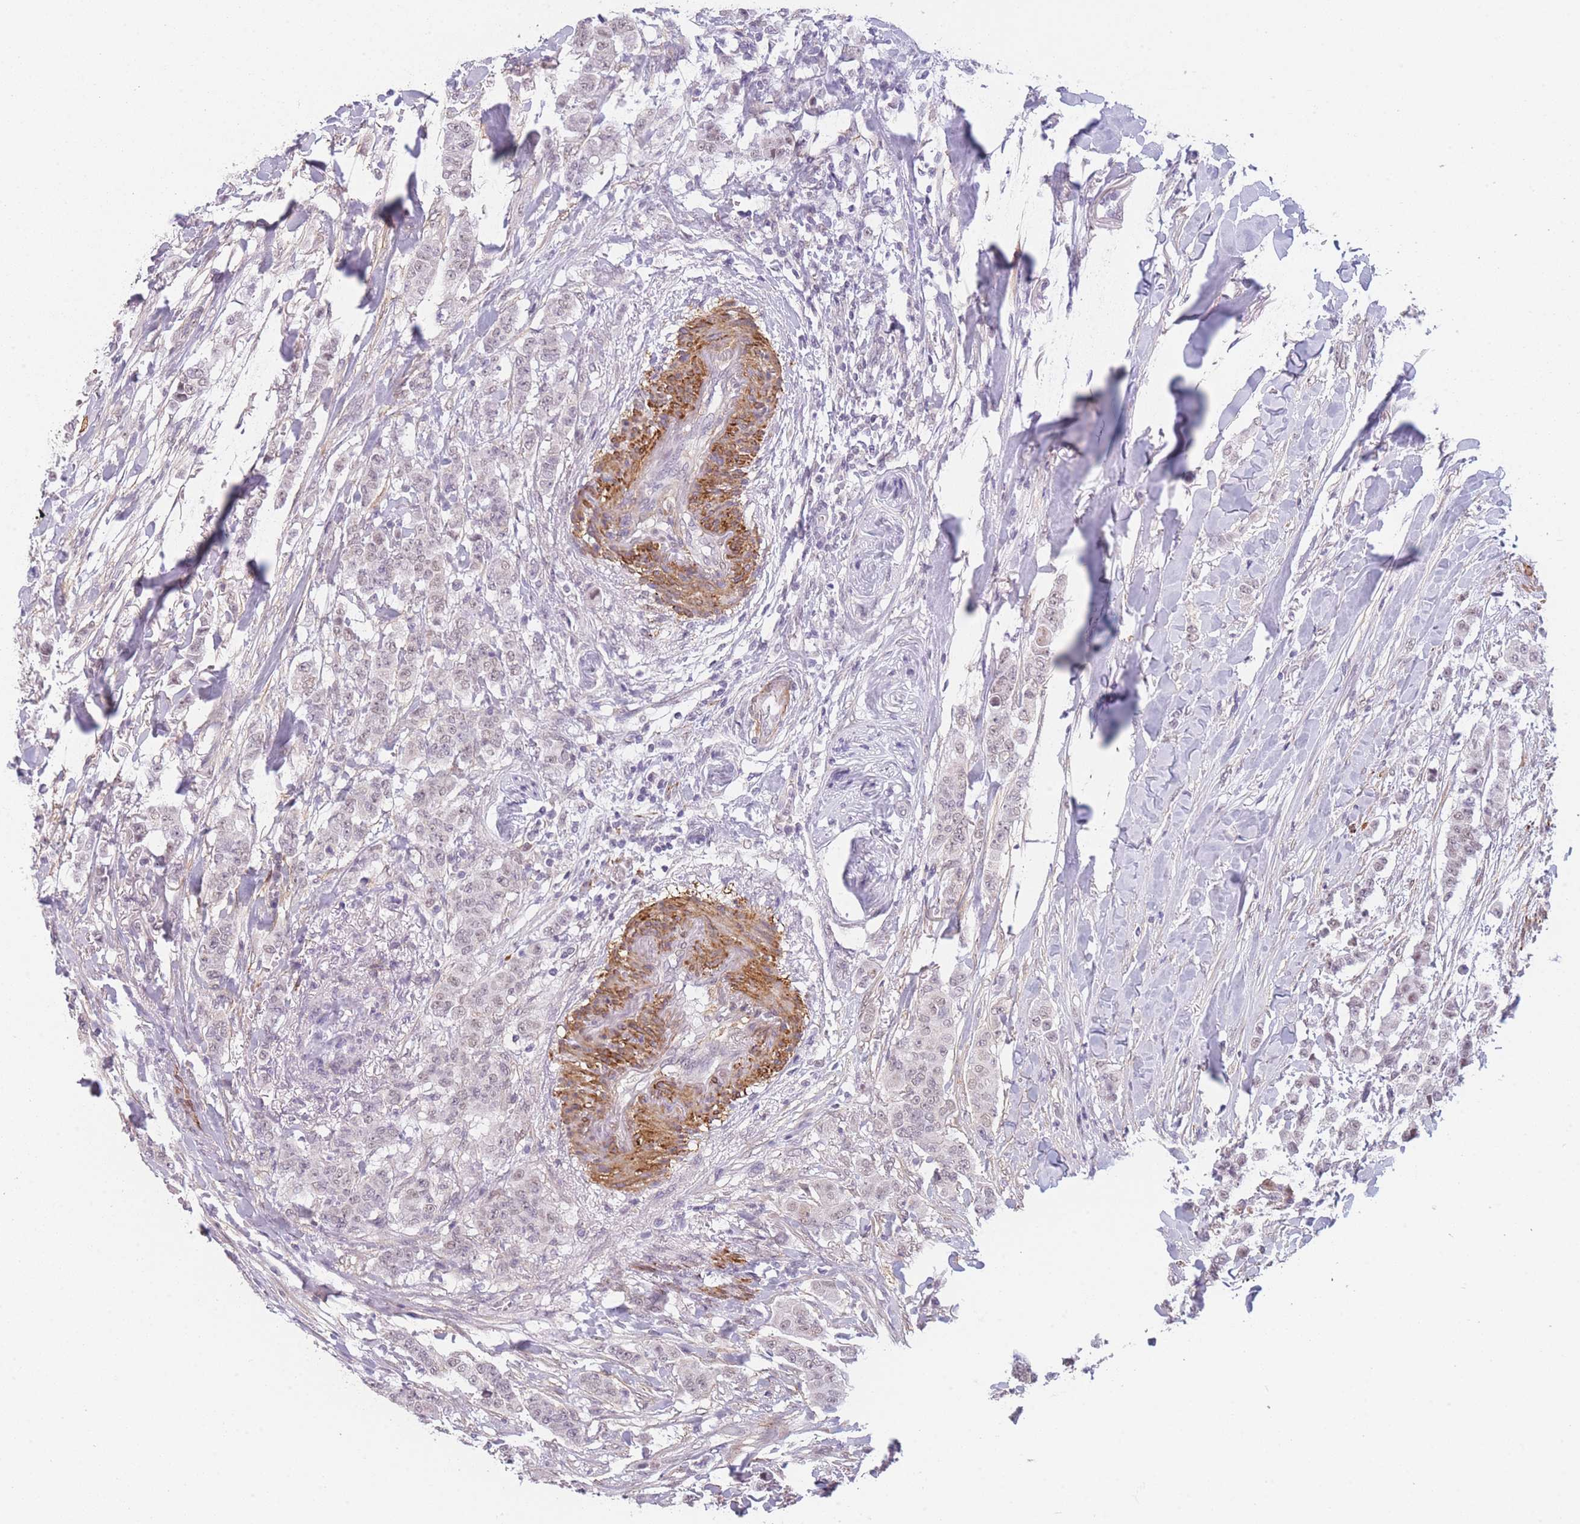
{"staining": {"intensity": "weak", "quantity": "<25%", "location": "nuclear"}, "tissue": "breast cancer", "cell_type": "Tumor cells", "image_type": "cancer", "snomed": [{"axis": "morphology", "description": "Duct carcinoma"}, {"axis": "topography", "description": "Breast"}], "caption": "Protein analysis of invasive ductal carcinoma (breast) shows no significant staining in tumor cells.", "gene": "SIN3B", "patient": {"sex": "female", "age": 40}}